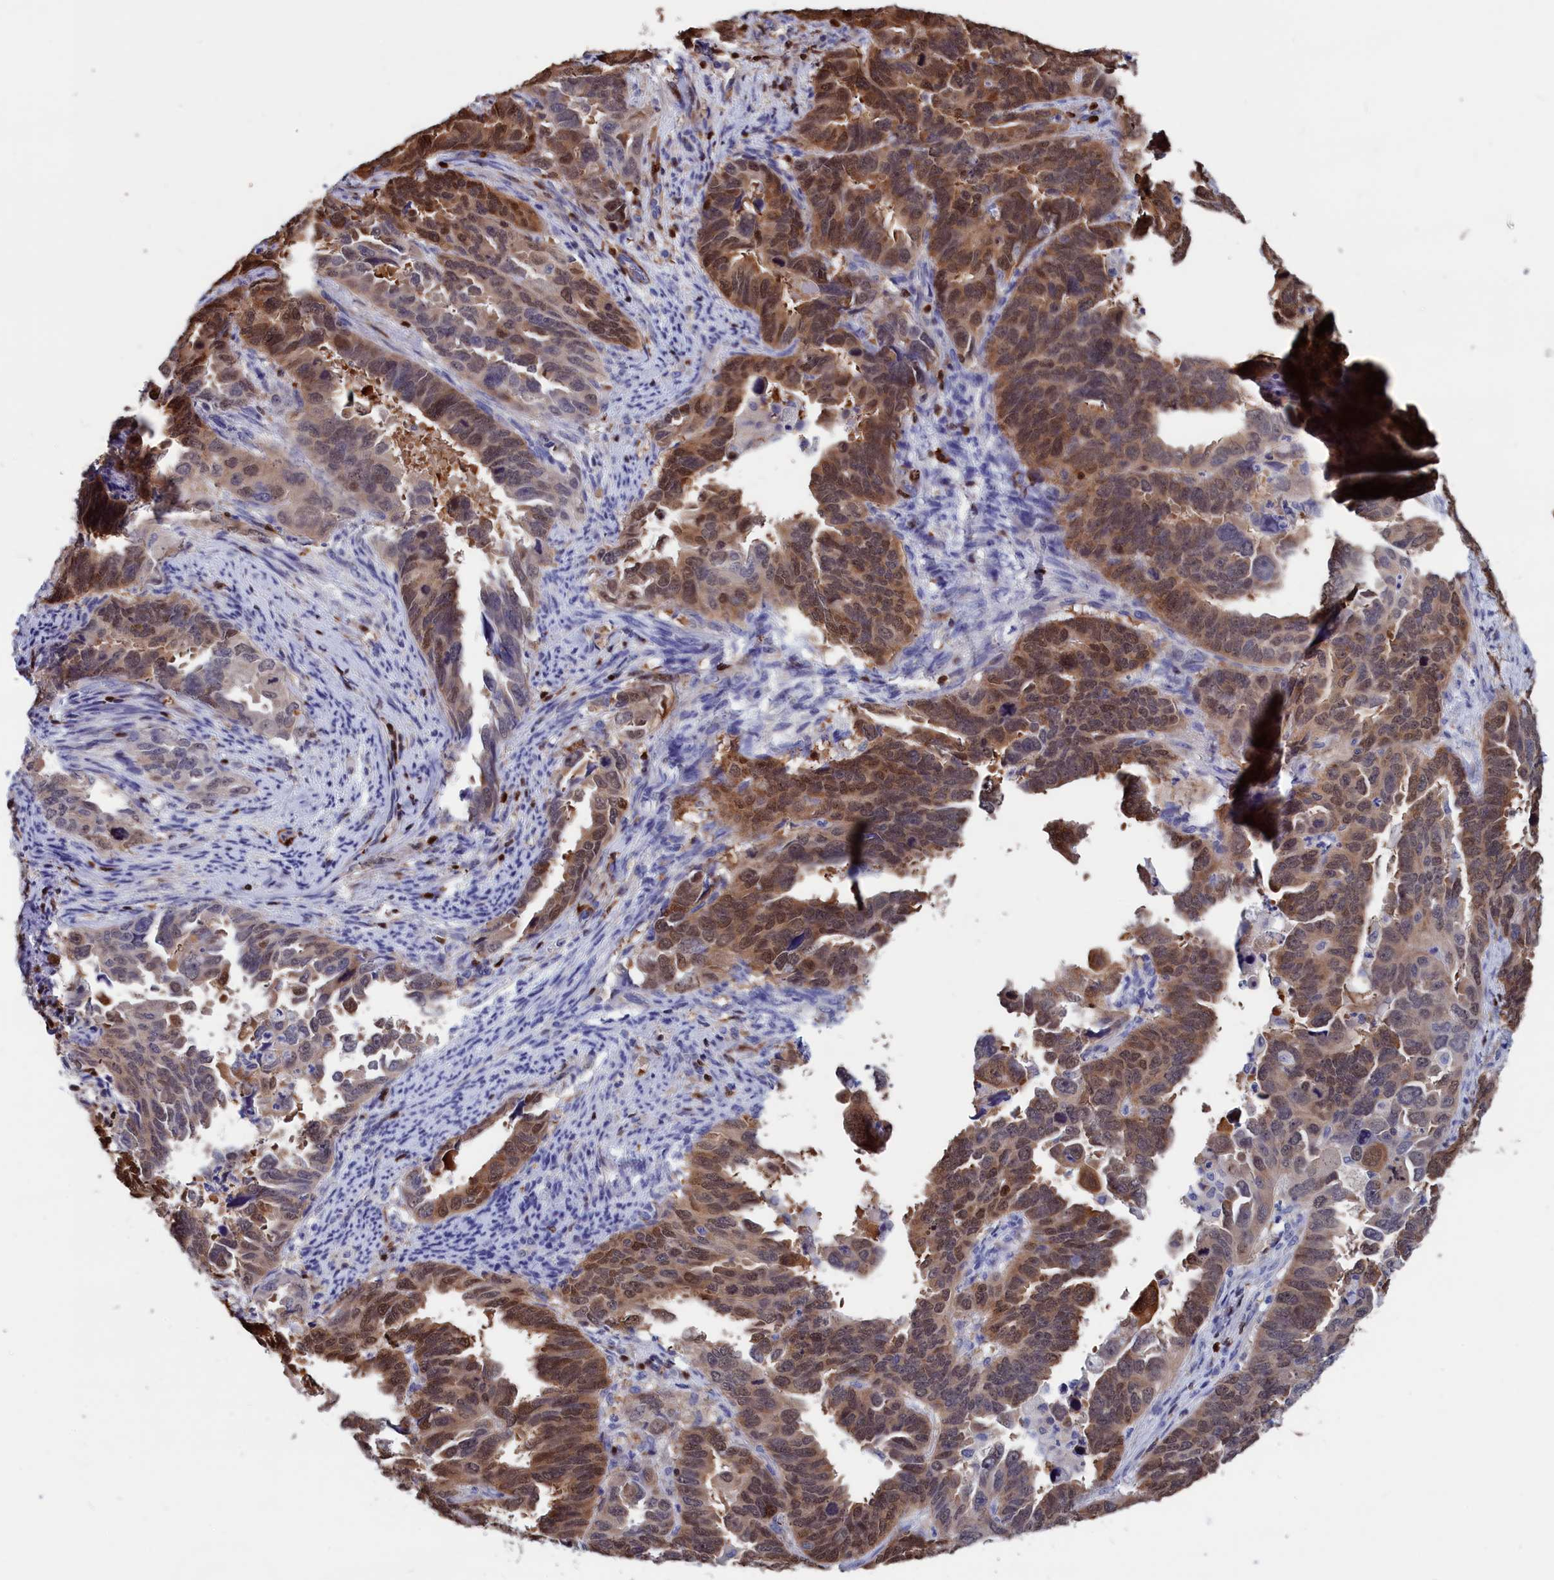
{"staining": {"intensity": "moderate", "quantity": "25%-75%", "location": "cytoplasmic/membranous,nuclear"}, "tissue": "endometrial cancer", "cell_type": "Tumor cells", "image_type": "cancer", "snomed": [{"axis": "morphology", "description": "Adenocarcinoma, NOS"}, {"axis": "topography", "description": "Endometrium"}], "caption": "The histopathology image reveals immunohistochemical staining of endometrial cancer (adenocarcinoma). There is moderate cytoplasmic/membranous and nuclear positivity is present in approximately 25%-75% of tumor cells.", "gene": "CRIP1", "patient": {"sex": "female", "age": 65}}